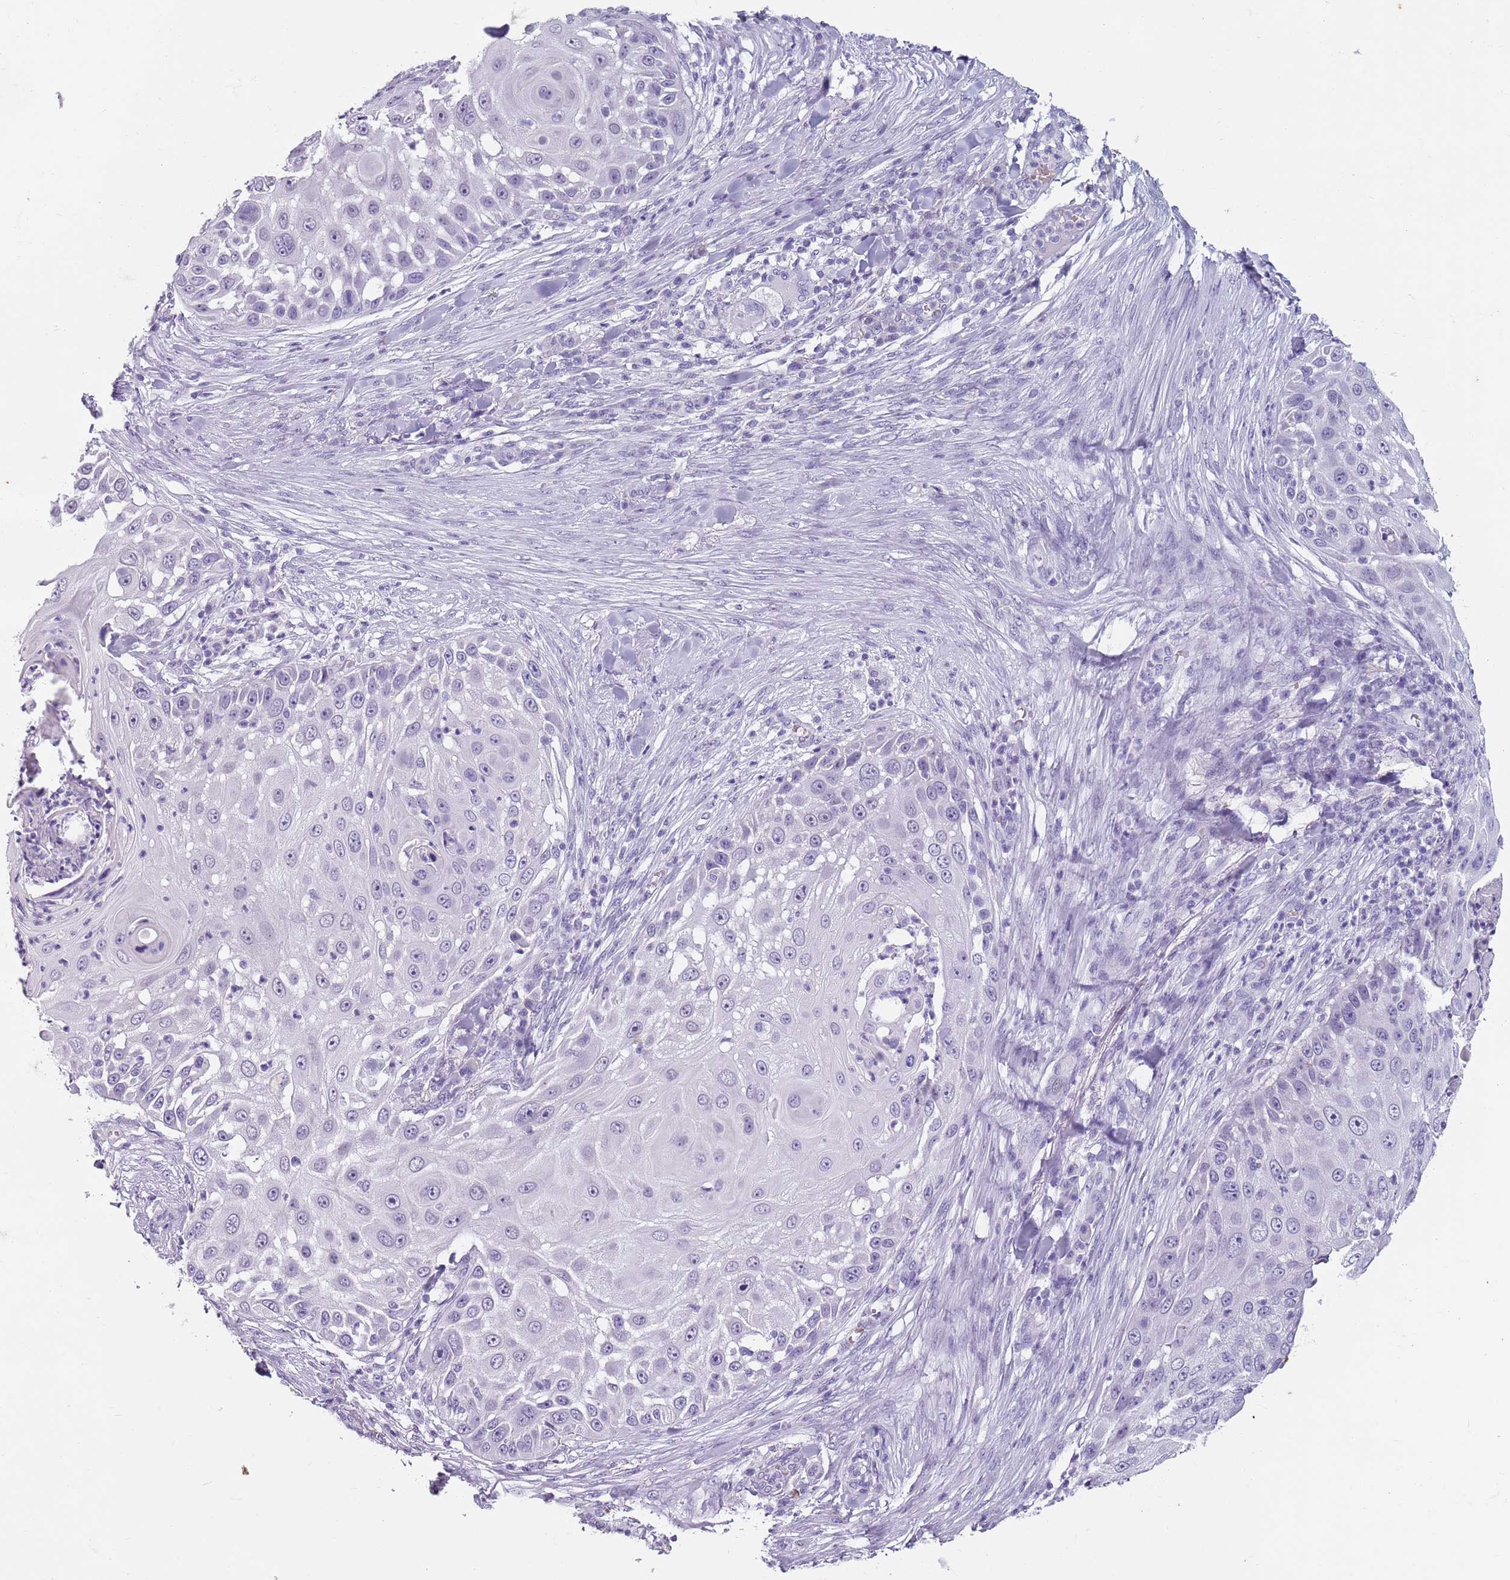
{"staining": {"intensity": "negative", "quantity": "none", "location": "none"}, "tissue": "skin cancer", "cell_type": "Tumor cells", "image_type": "cancer", "snomed": [{"axis": "morphology", "description": "Squamous cell carcinoma, NOS"}, {"axis": "topography", "description": "Skin"}], "caption": "Photomicrograph shows no significant protein expression in tumor cells of squamous cell carcinoma (skin). (Brightfield microscopy of DAB (3,3'-diaminobenzidine) immunohistochemistry (IHC) at high magnification).", "gene": "SPESP1", "patient": {"sex": "female", "age": 44}}